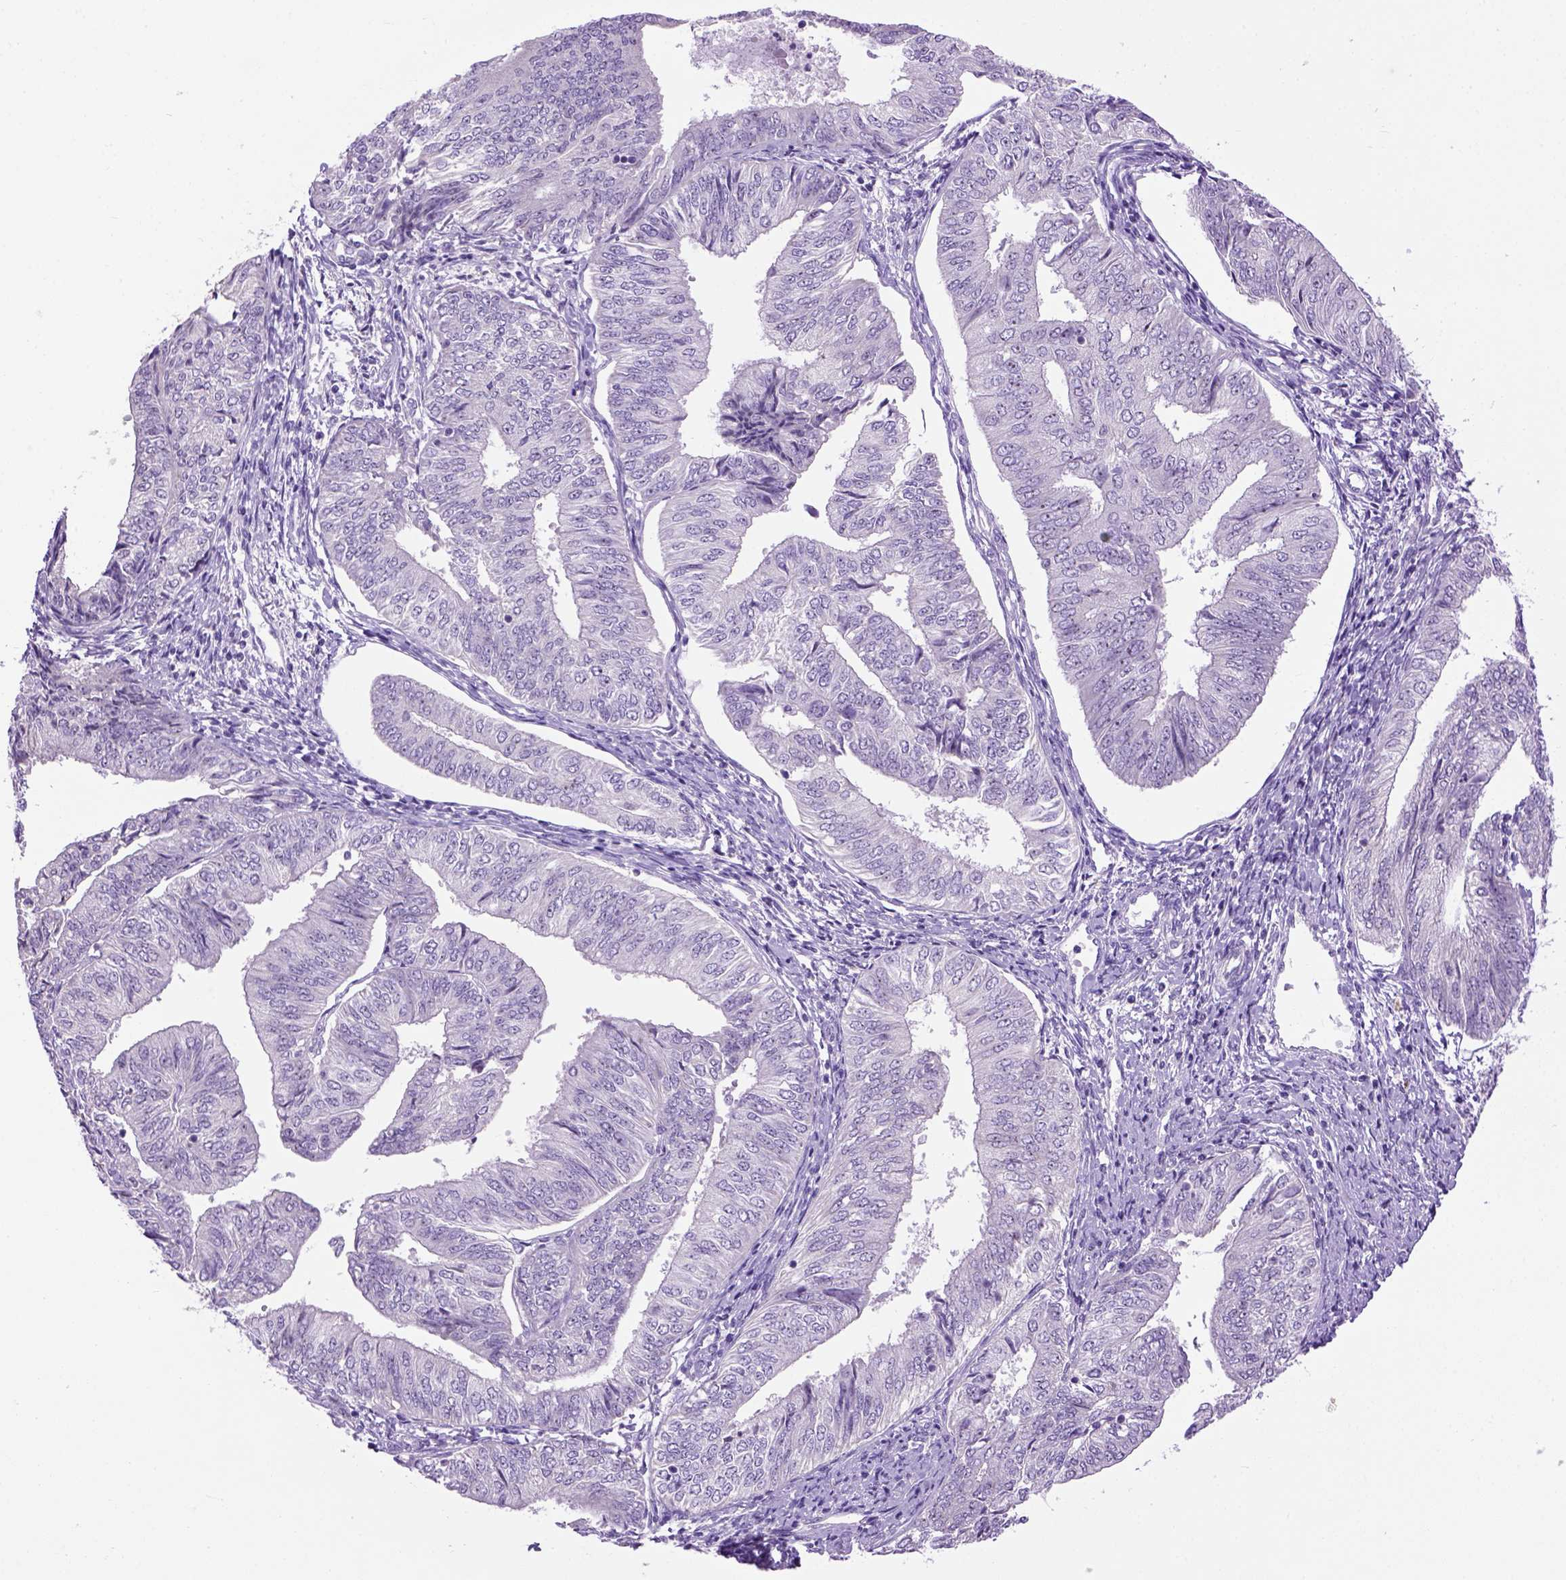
{"staining": {"intensity": "negative", "quantity": "none", "location": "none"}, "tissue": "endometrial cancer", "cell_type": "Tumor cells", "image_type": "cancer", "snomed": [{"axis": "morphology", "description": "Adenocarcinoma, NOS"}, {"axis": "topography", "description": "Endometrium"}], "caption": "The histopathology image demonstrates no staining of tumor cells in adenocarcinoma (endometrial).", "gene": "UTP4", "patient": {"sex": "female", "age": 58}}